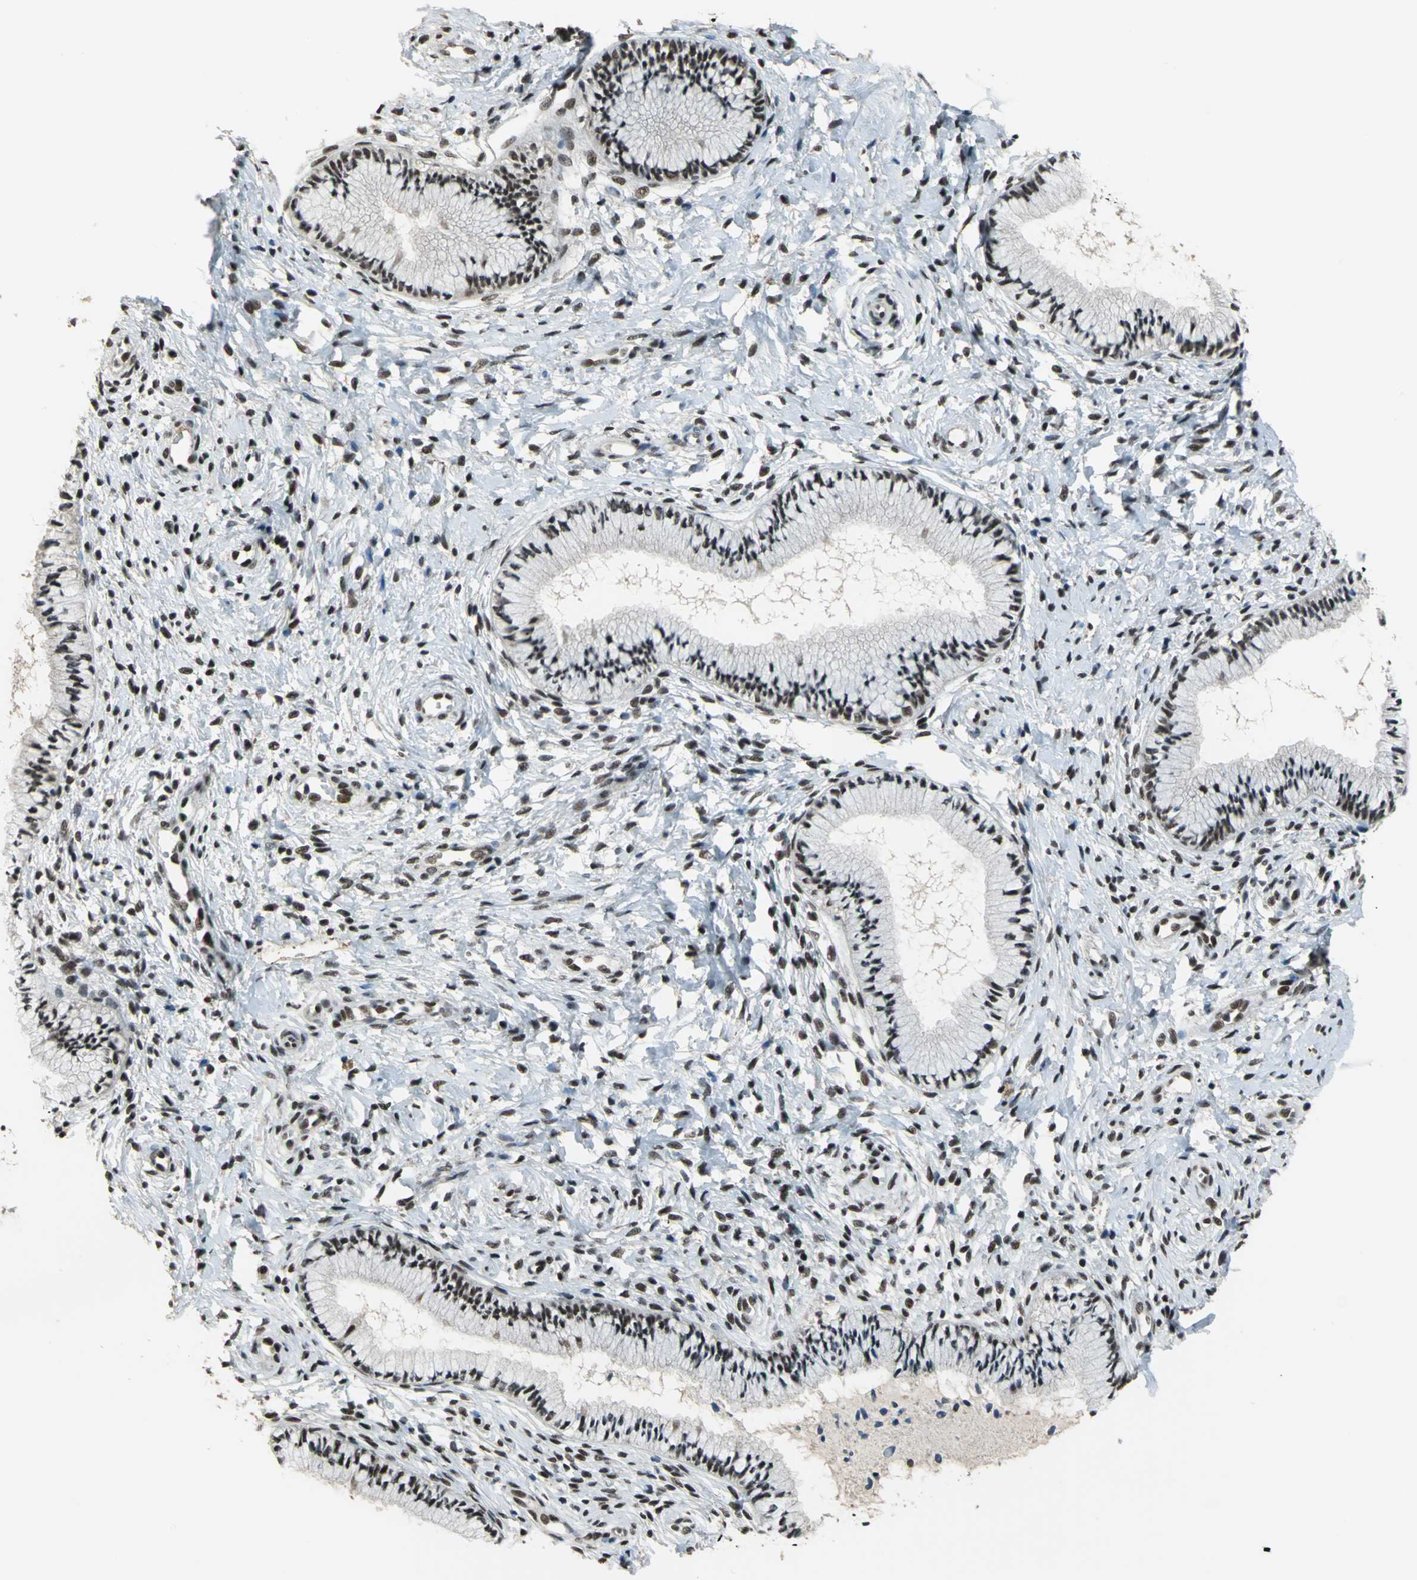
{"staining": {"intensity": "moderate", "quantity": ">75%", "location": "nuclear"}, "tissue": "cervix", "cell_type": "Glandular cells", "image_type": "normal", "snomed": [{"axis": "morphology", "description": "Normal tissue, NOS"}, {"axis": "topography", "description": "Cervix"}], "caption": "Glandular cells show moderate nuclear staining in about >75% of cells in benign cervix. (DAB (3,3'-diaminobenzidine) IHC with brightfield microscopy, high magnification).", "gene": "ELF2", "patient": {"sex": "female", "age": 46}}